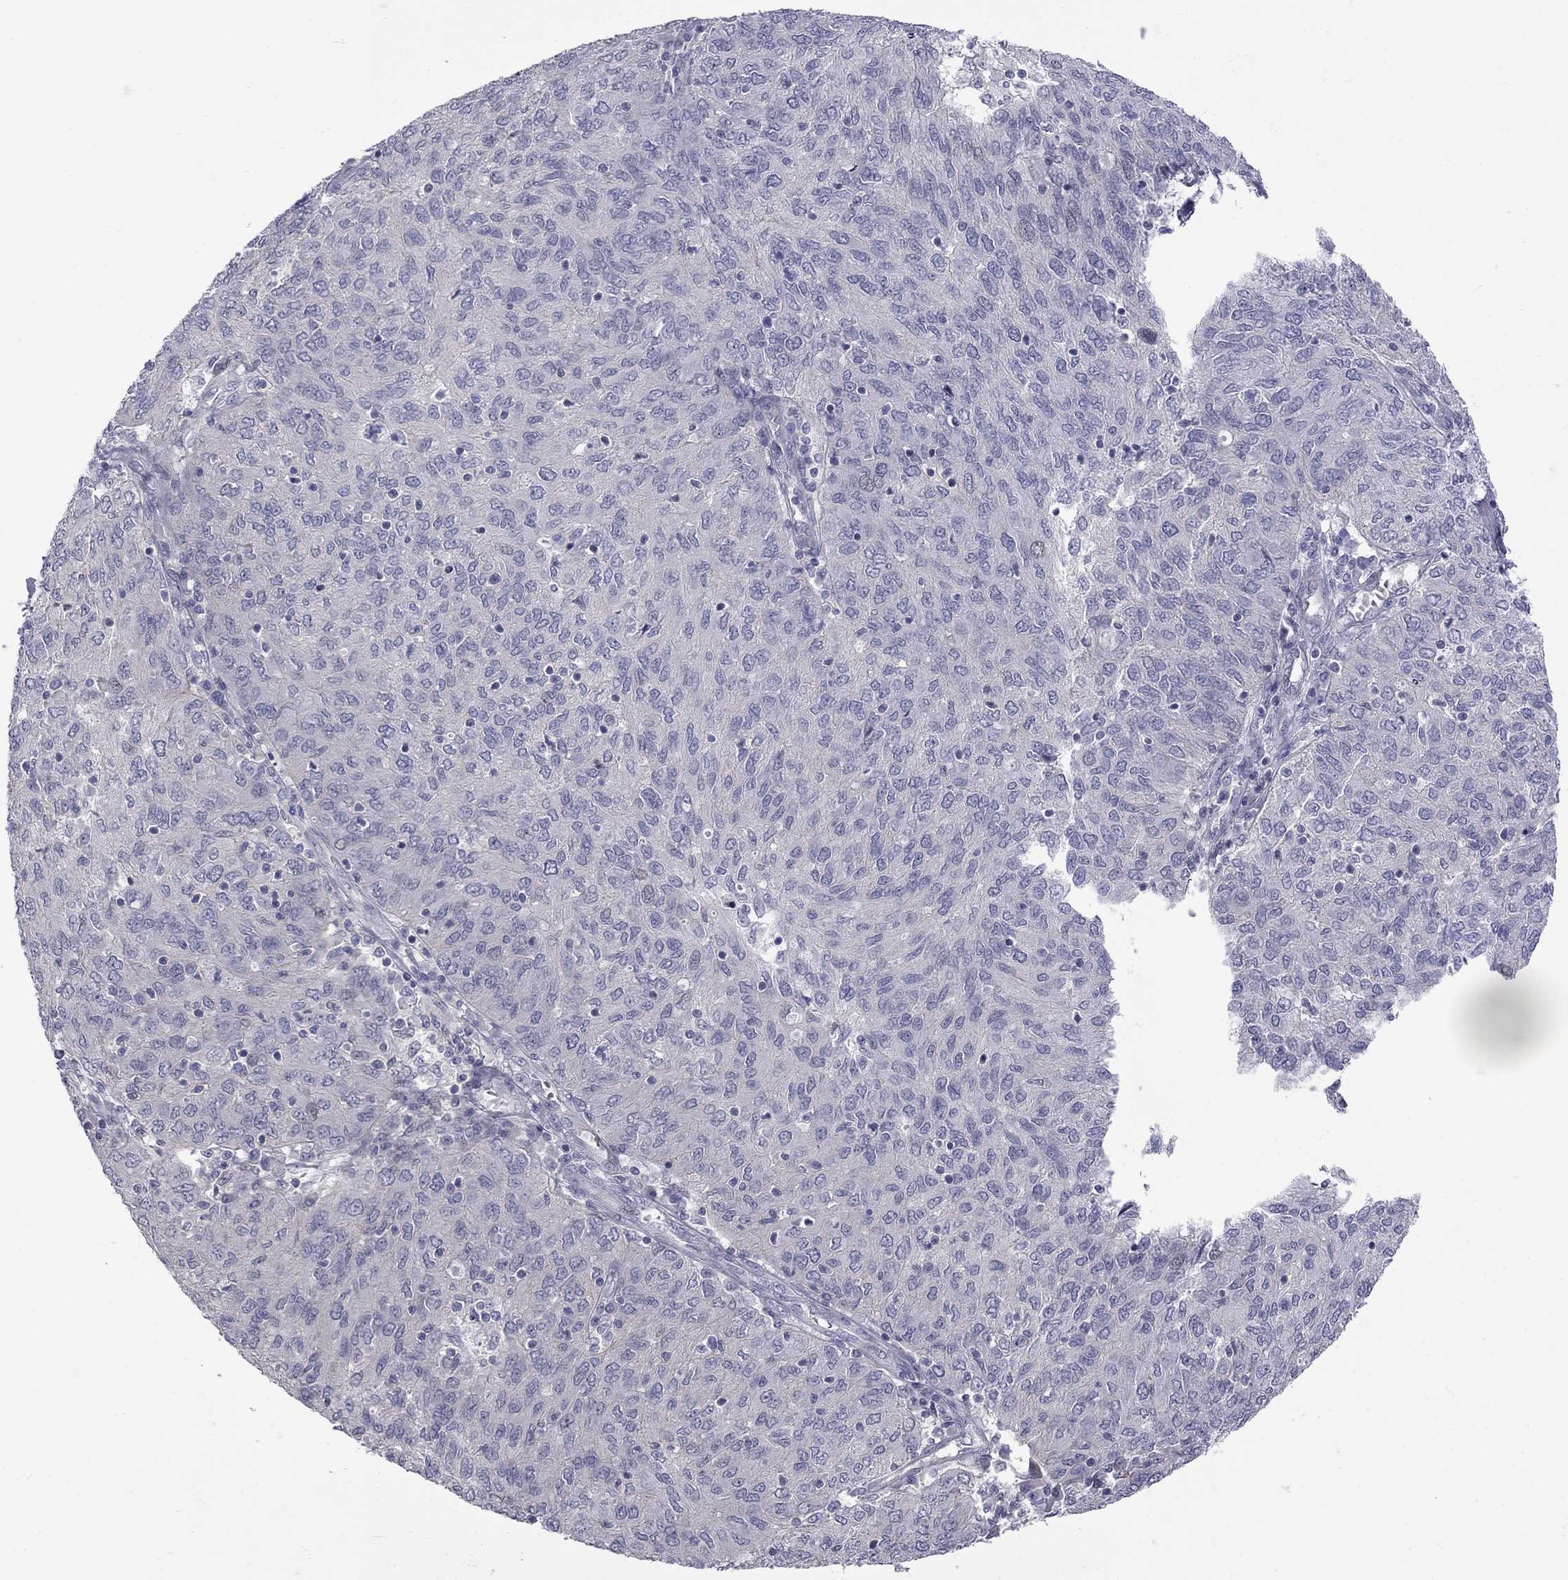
{"staining": {"intensity": "negative", "quantity": "none", "location": "none"}, "tissue": "ovarian cancer", "cell_type": "Tumor cells", "image_type": "cancer", "snomed": [{"axis": "morphology", "description": "Carcinoma, endometroid"}, {"axis": "topography", "description": "Ovary"}], "caption": "The immunohistochemistry photomicrograph has no significant staining in tumor cells of endometroid carcinoma (ovarian) tissue.", "gene": "NRARP", "patient": {"sex": "female", "age": 50}}